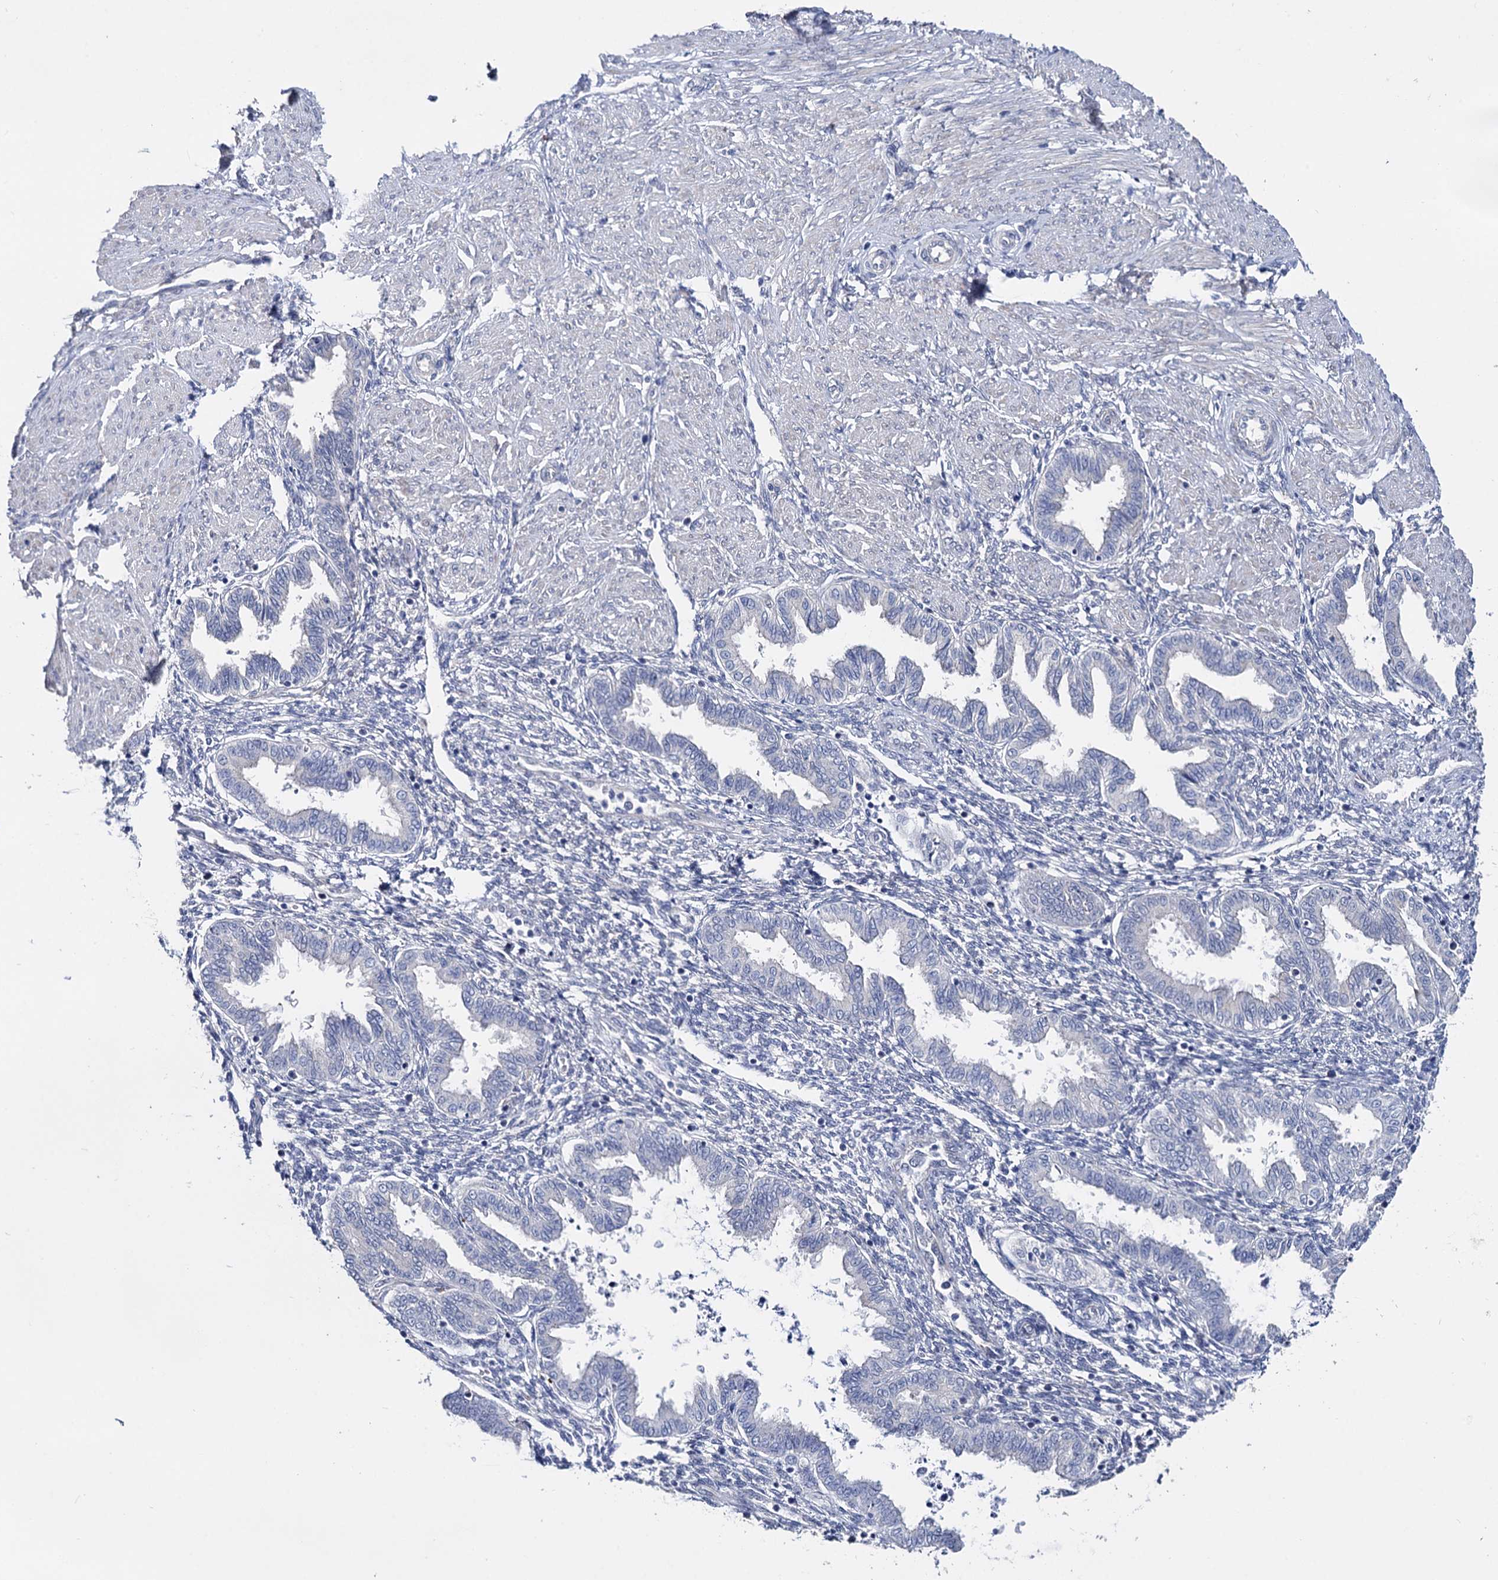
{"staining": {"intensity": "negative", "quantity": "none", "location": "none"}, "tissue": "endometrium", "cell_type": "Cells in endometrial stroma", "image_type": "normal", "snomed": [{"axis": "morphology", "description": "Normal tissue, NOS"}, {"axis": "topography", "description": "Endometrium"}], "caption": "The photomicrograph displays no staining of cells in endometrial stroma in benign endometrium. The staining was performed using DAB (3,3'-diaminobenzidine) to visualize the protein expression in brown, while the nuclei were stained in blue with hematoxylin (Magnification: 20x).", "gene": "CAPRIN2", "patient": {"sex": "female", "age": 33}}